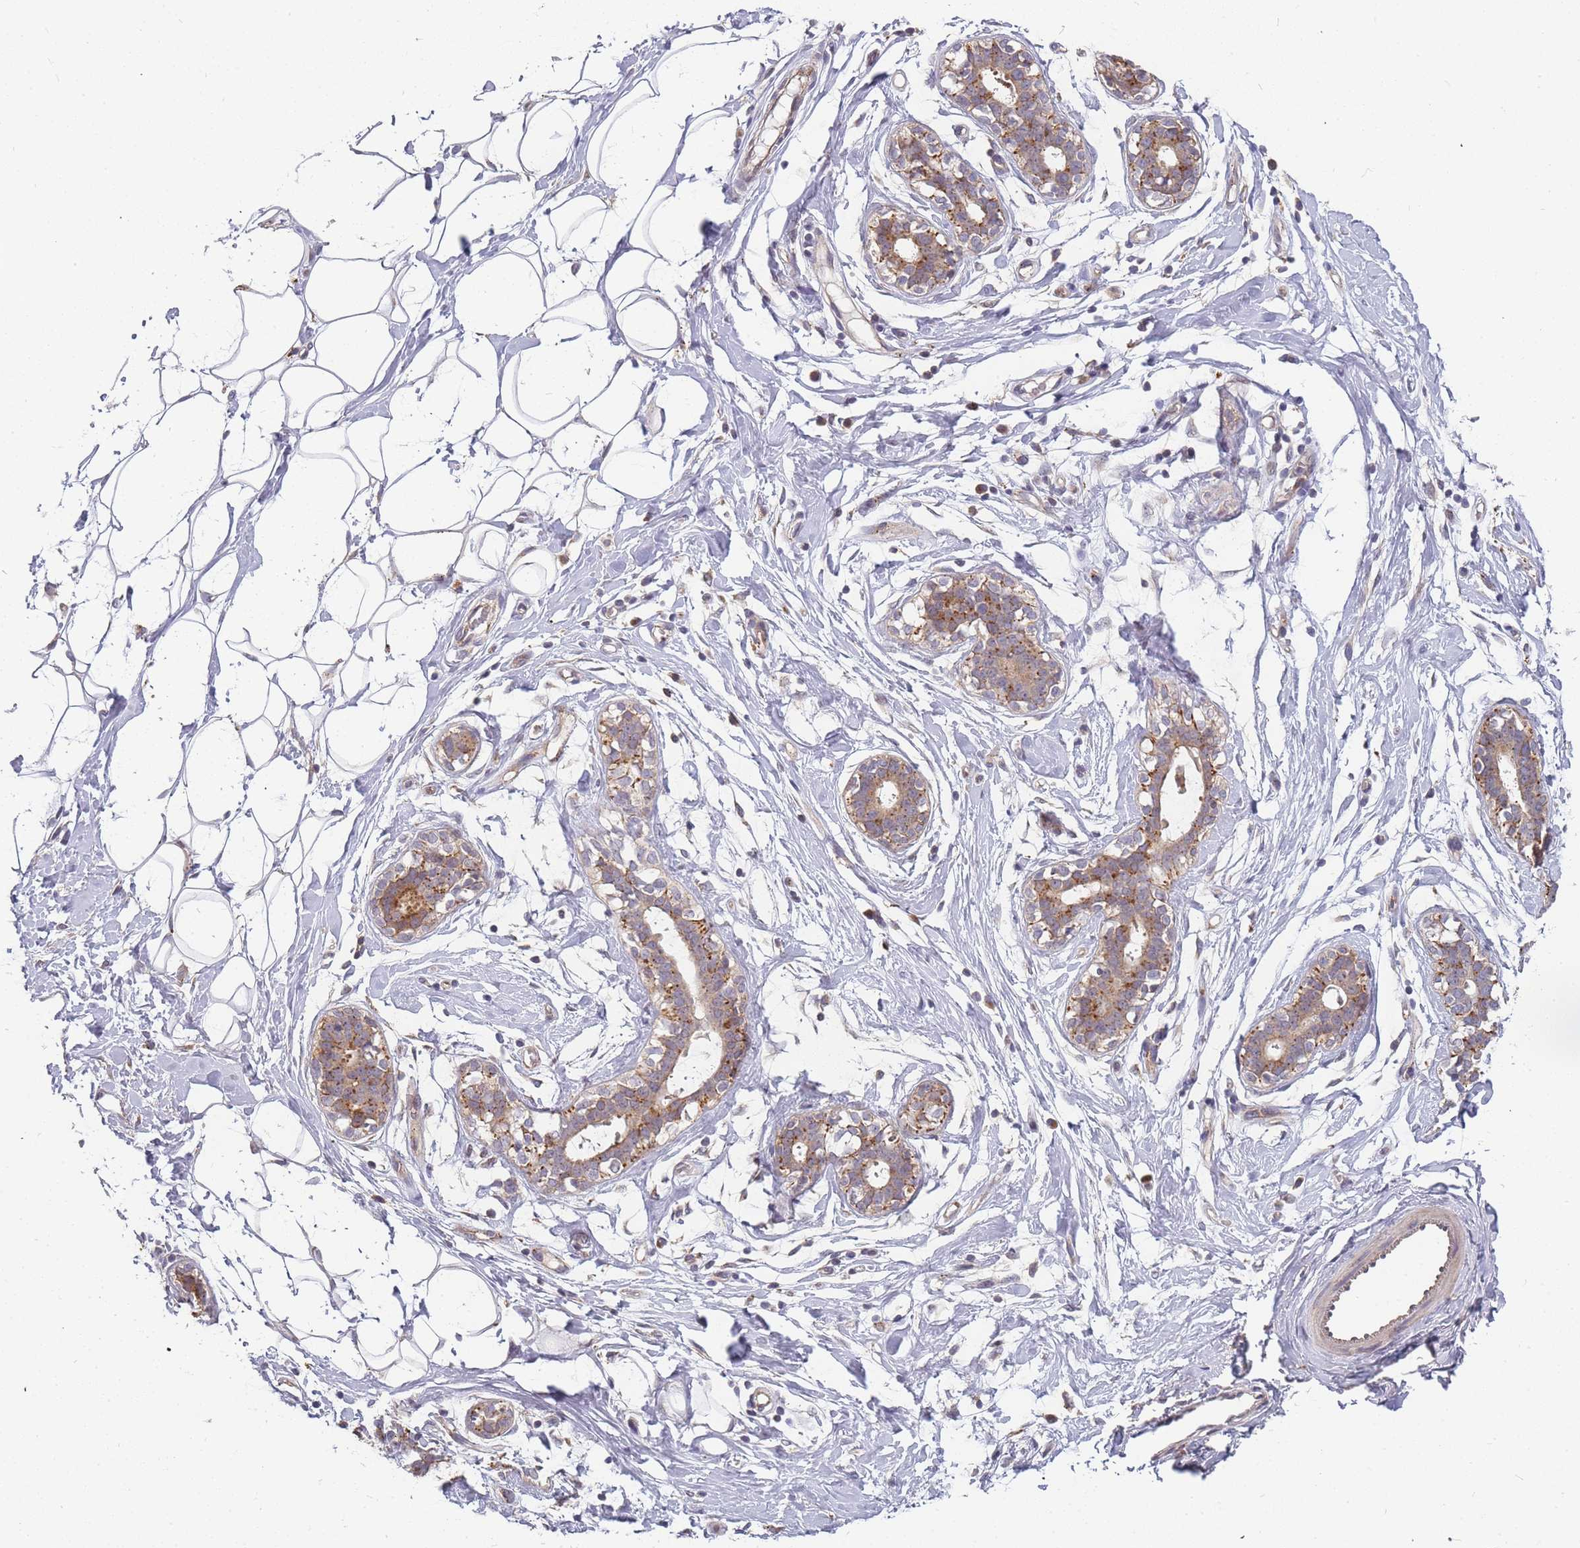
{"staining": {"intensity": "weak", "quantity": "<25%", "location": "cytoplasmic/membranous"}, "tissue": "adipose tissue", "cell_type": "Adipocytes", "image_type": "normal", "snomed": [{"axis": "morphology", "description": "Normal tissue, NOS"}, {"axis": "topography", "description": "Breast"}], "caption": "This is an immunohistochemistry (IHC) histopathology image of benign human adipose tissue. There is no expression in adipocytes.", "gene": "ATG5", "patient": {"sex": "female", "age": 26}}